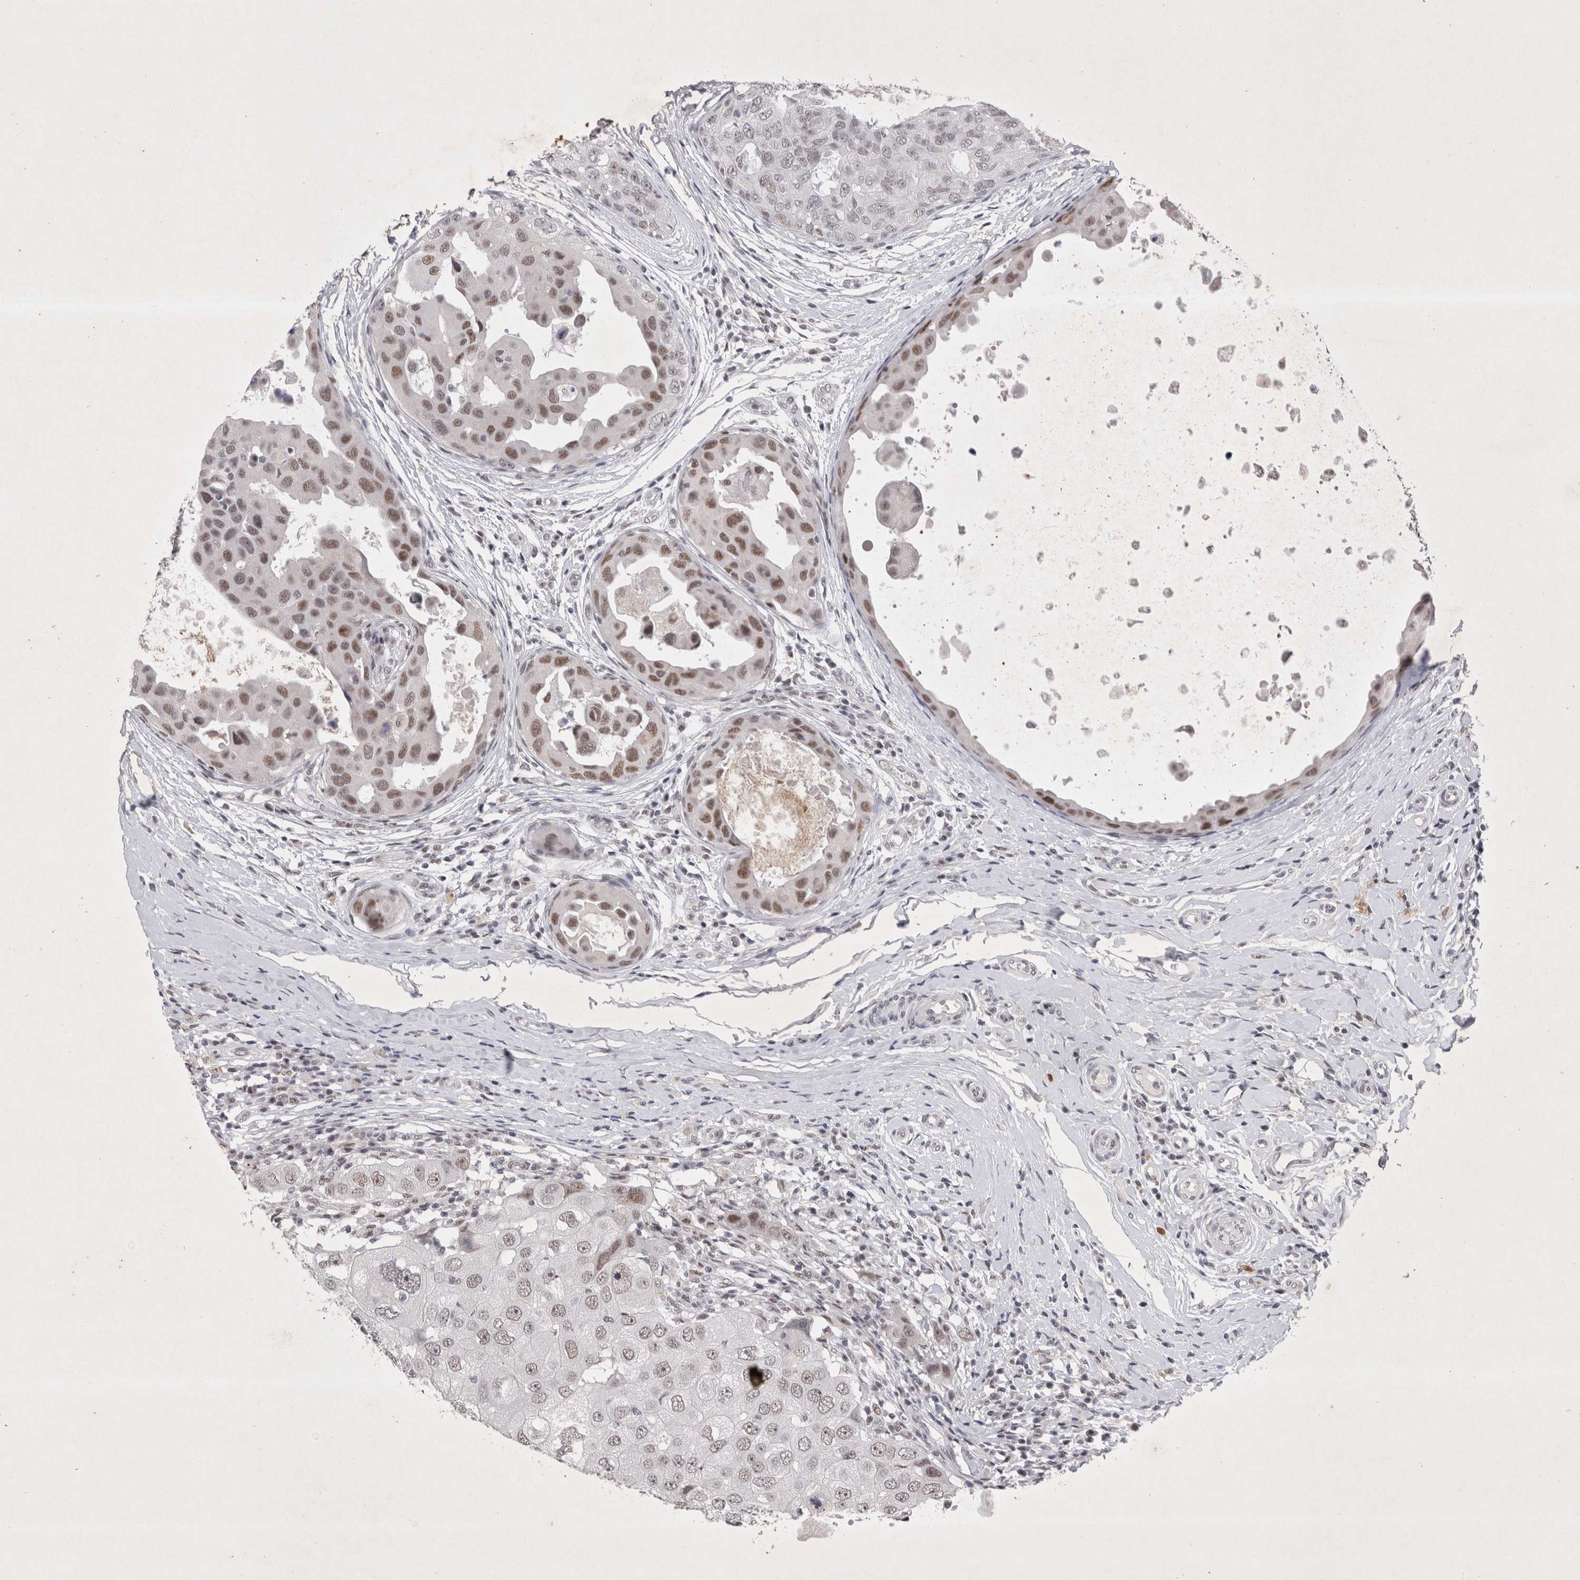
{"staining": {"intensity": "moderate", "quantity": ">75%", "location": "nuclear"}, "tissue": "breast cancer", "cell_type": "Tumor cells", "image_type": "cancer", "snomed": [{"axis": "morphology", "description": "Duct carcinoma"}, {"axis": "topography", "description": "Breast"}], "caption": "Protein staining by immunohistochemistry demonstrates moderate nuclear expression in about >75% of tumor cells in infiltrating ductal carcinoma (breast). The staining is performed using DAB (3,3'-diaminobenzidine) brown chromogen to label protein expression. The nuclei are counter-stained blue using hematoxylin.", "gene": "RBM6", "patient": {"sex": "female", "age": 27}}